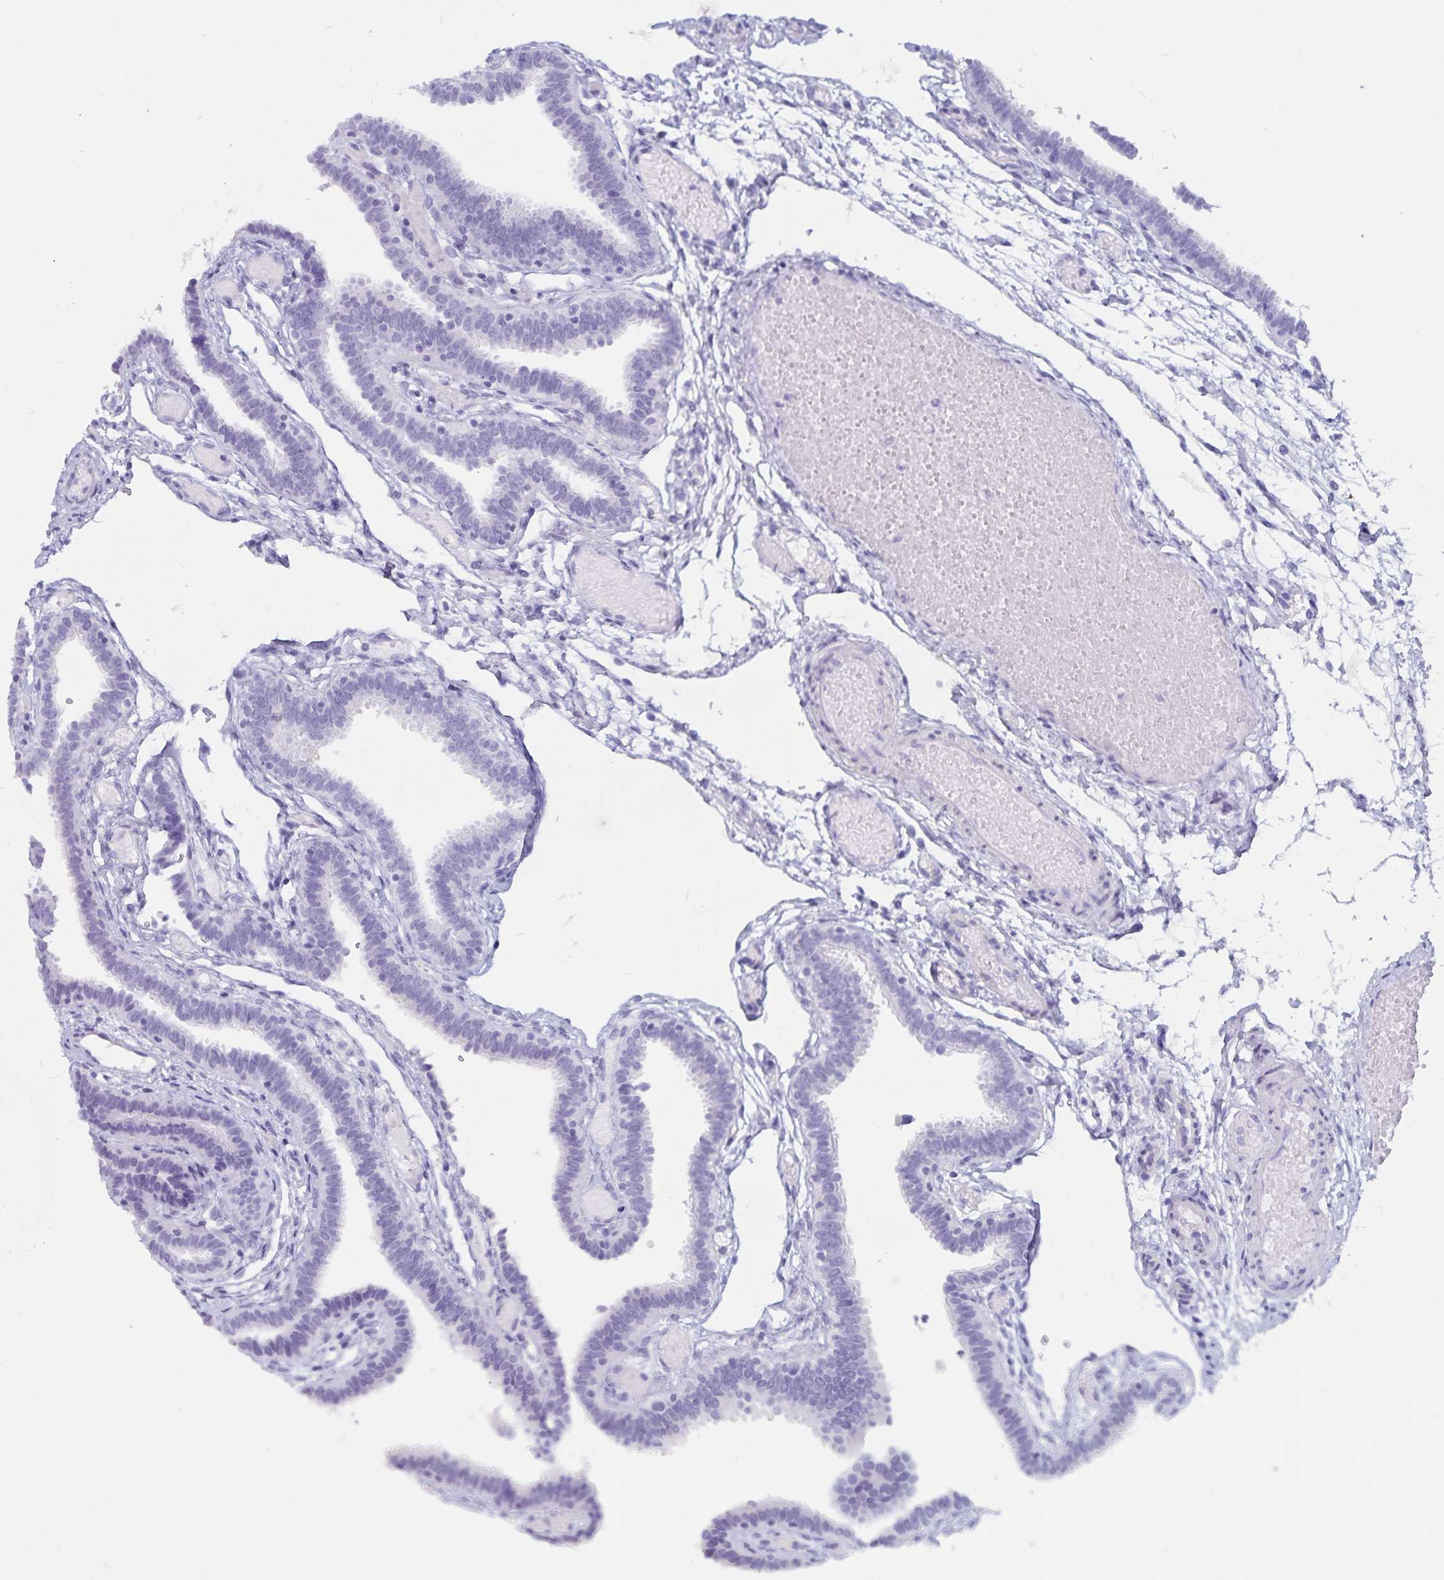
{"staining": {"intensity": "negative", "quantity": "none", "location": "none"}, "tissue": "fallopian tube", "cell_type": "Glandular cells", "image_type": "normal", "snomed": [{"axis": "morphology", "description": "Normal tissue, NOS"}, {"axis": "topography", "description": "Fallopian tube"}], "caption": "Immunohistochemistry (IHC) histopathology image of unremarkable human fallopian tube stained for a protein (brown), which displays no expression in glandular cells.", "gene": "GPR137", "patient": {"sex": "female", "age": 37}}